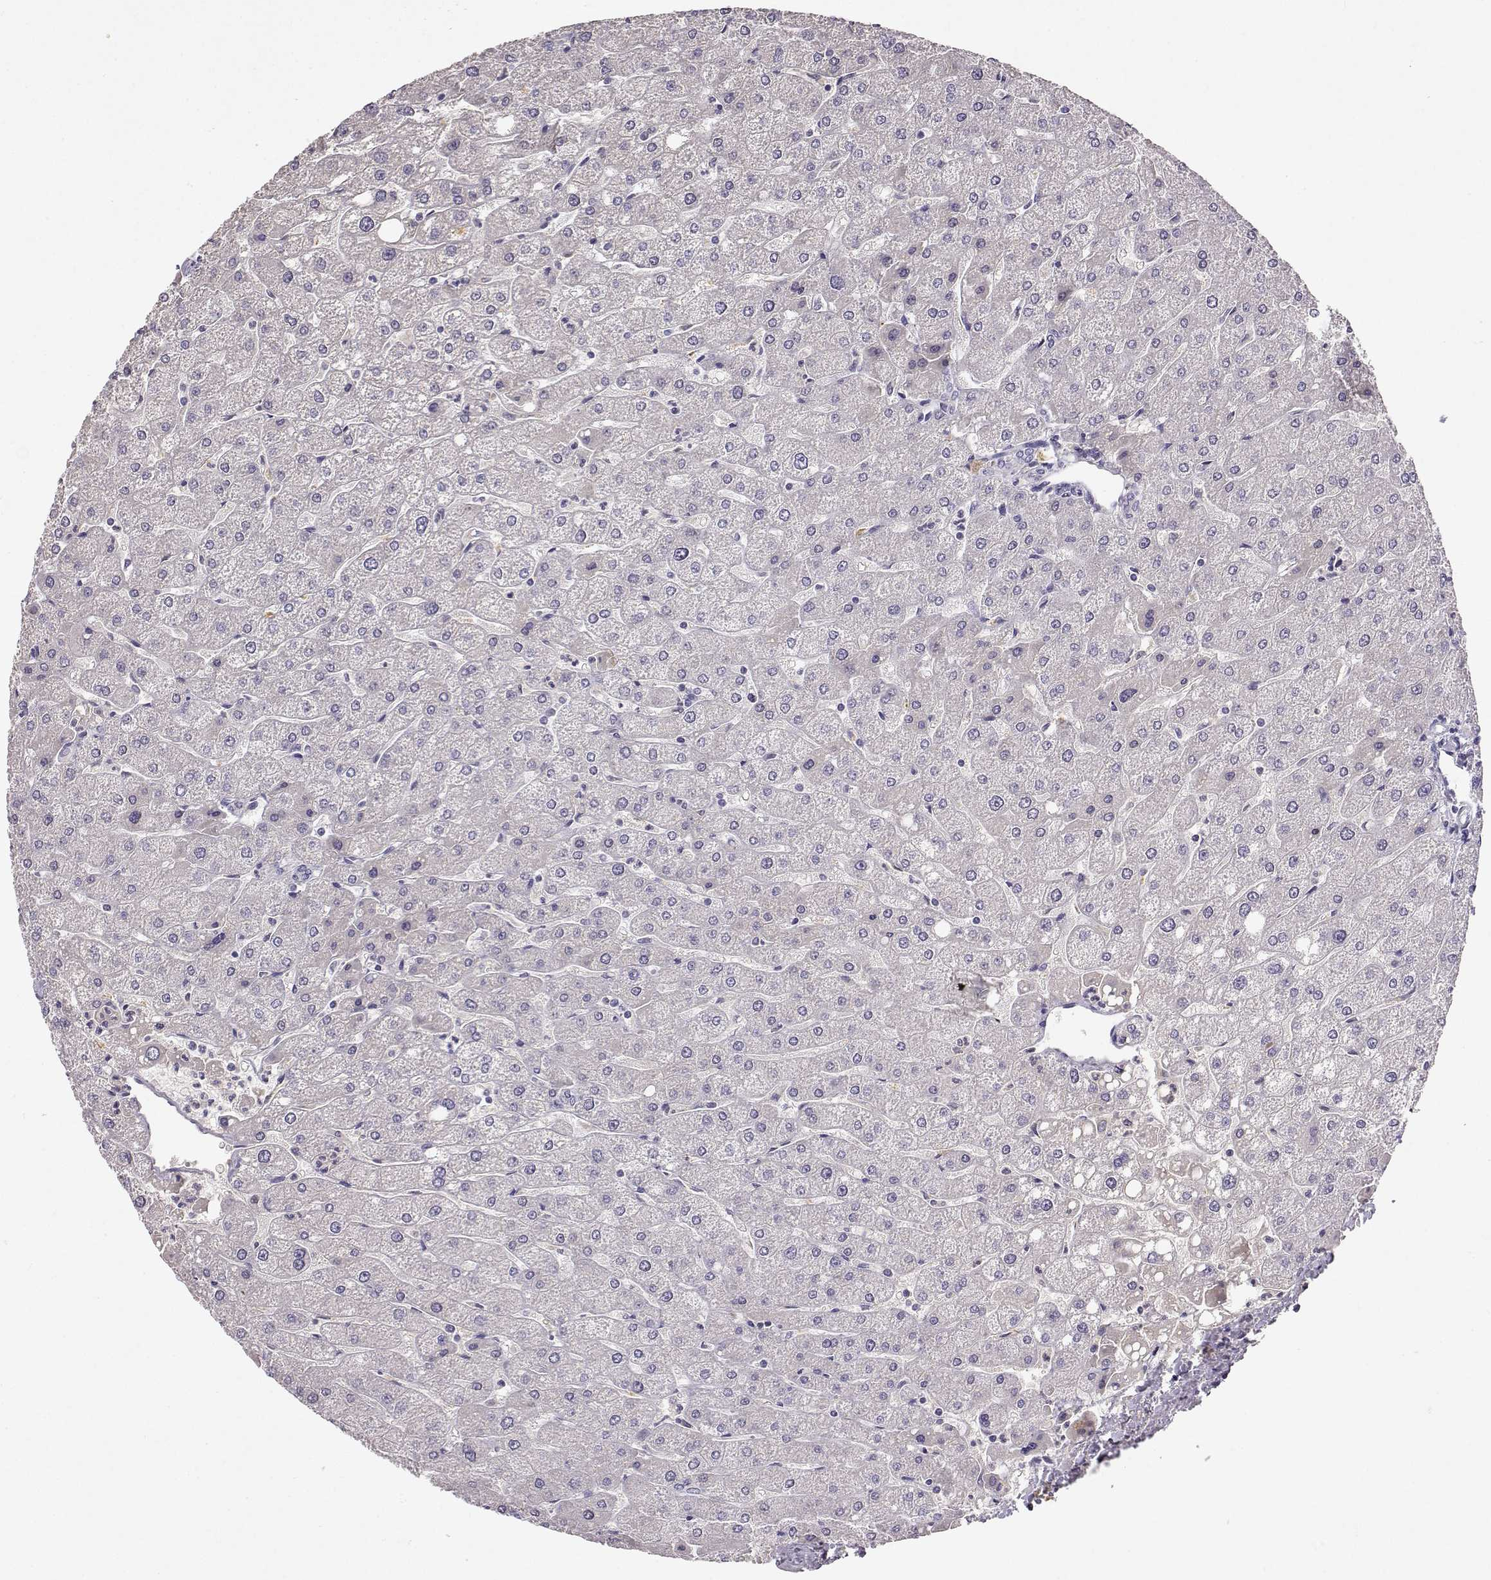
{"staining": {"intensity": "negative", "quantity": "none", "location": "none"}, "tissue": "liver", "cell_type": "Cholangiocytes", "image_type": "normal", "snomed": [{"axis": "morphology", "description": "Normal tissue, NOS"}, {"axis": "topography", "description": "Liver"}], "caption": "High power microscopy image of an immunohistochemistry histopathology image of benign liver, revealing no significant staining in cholangiocytes.", "gene": "TACR1", "patient": {"sex": "male", "age": 67}}